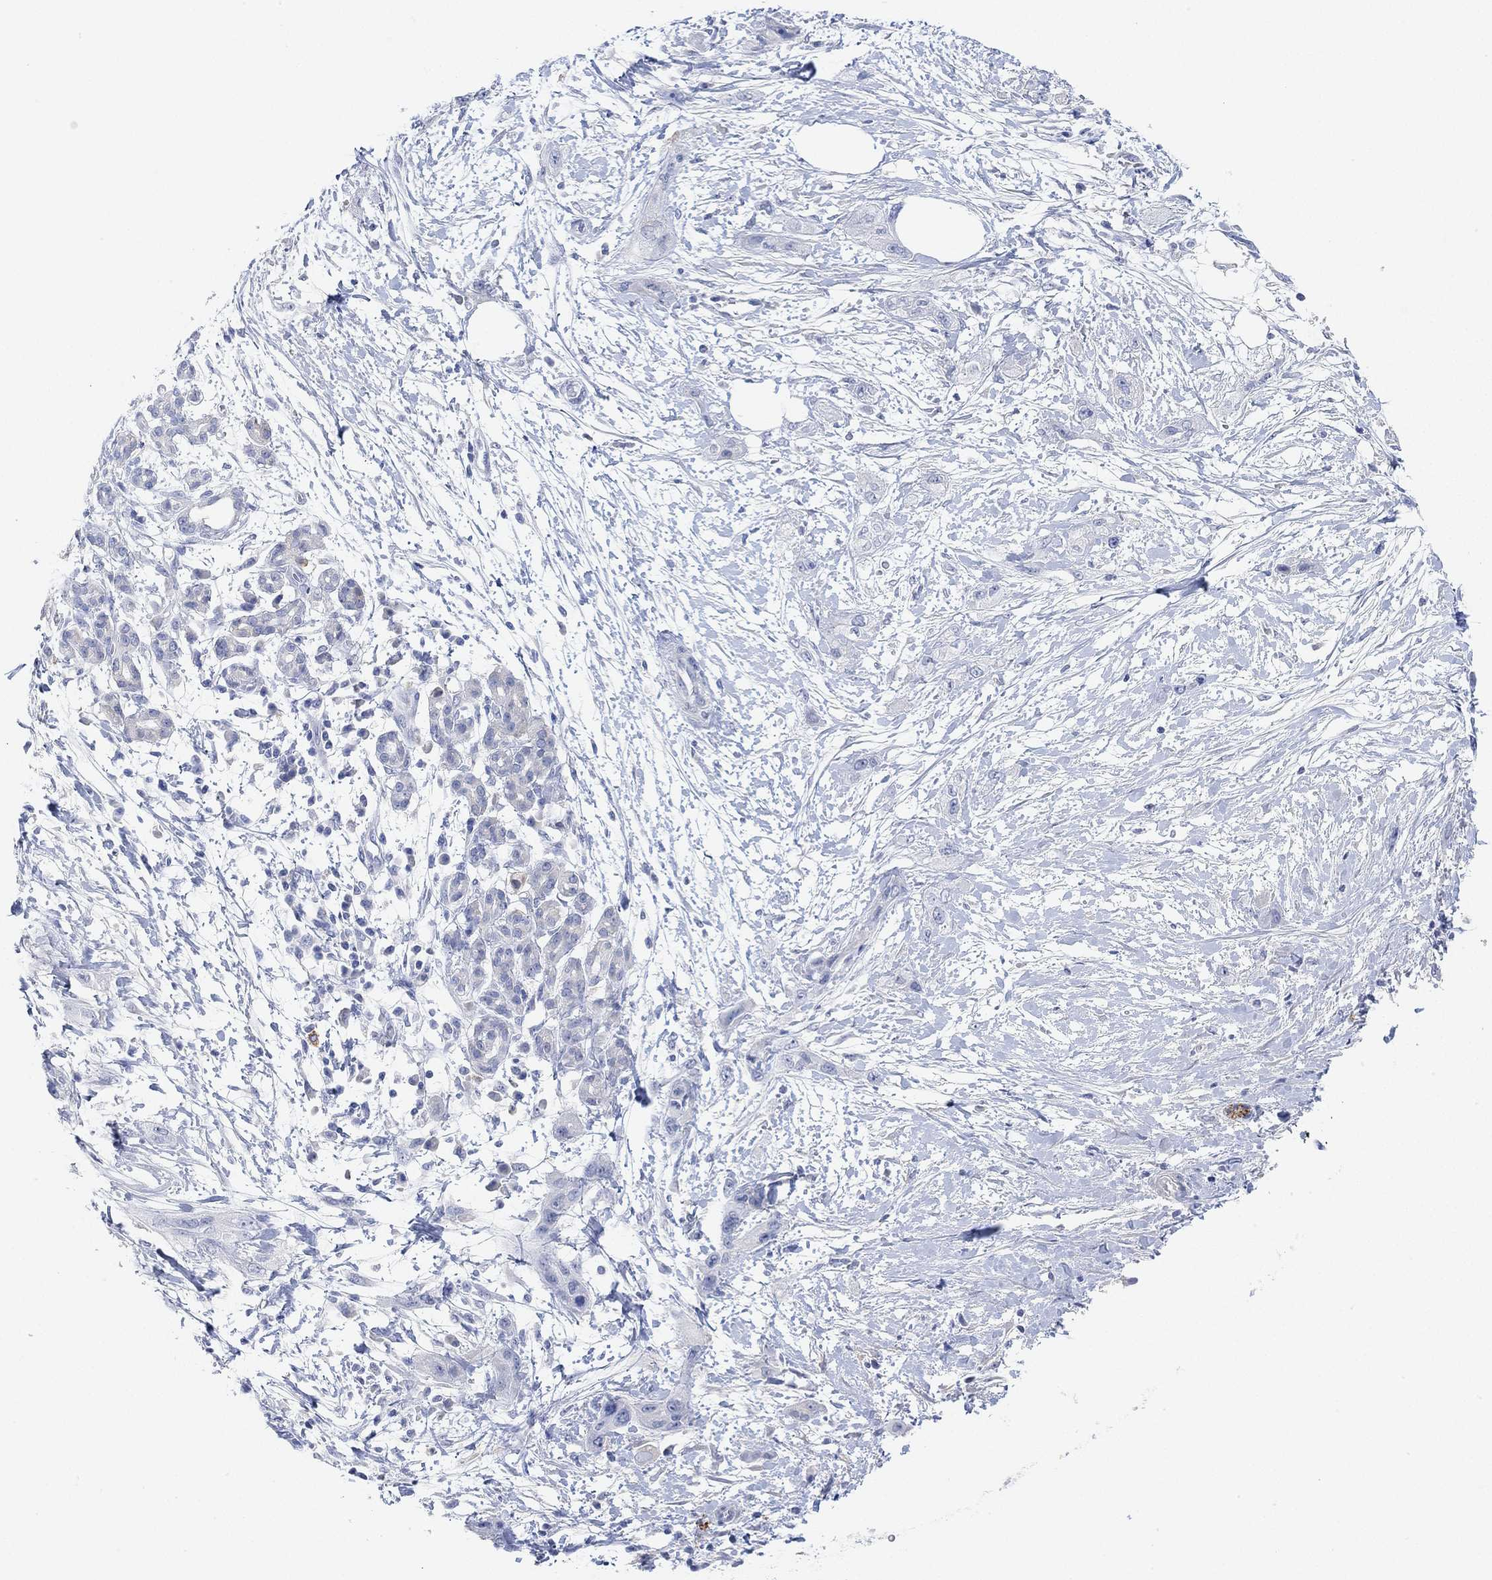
{"staining": {"intensity": "negative", "quantity": "none", "location": "none"}, "tissue": "pancreatic cancer", "cell_type": "Tumor cells", "image_type": "cancer", "snomed": [{"axis": "morphology", "description": "Adenocarcinoma, NOS"}, {"axis": "topography", "description": "Pancreas"}], "caption": "Pancreatic cancer (adenocarcinoma) was stained to show a protein in brown. There is no significant positivity in tumor cells.", "gene": "VAT1L", "patient": {"sex": "male", "age": 72}}